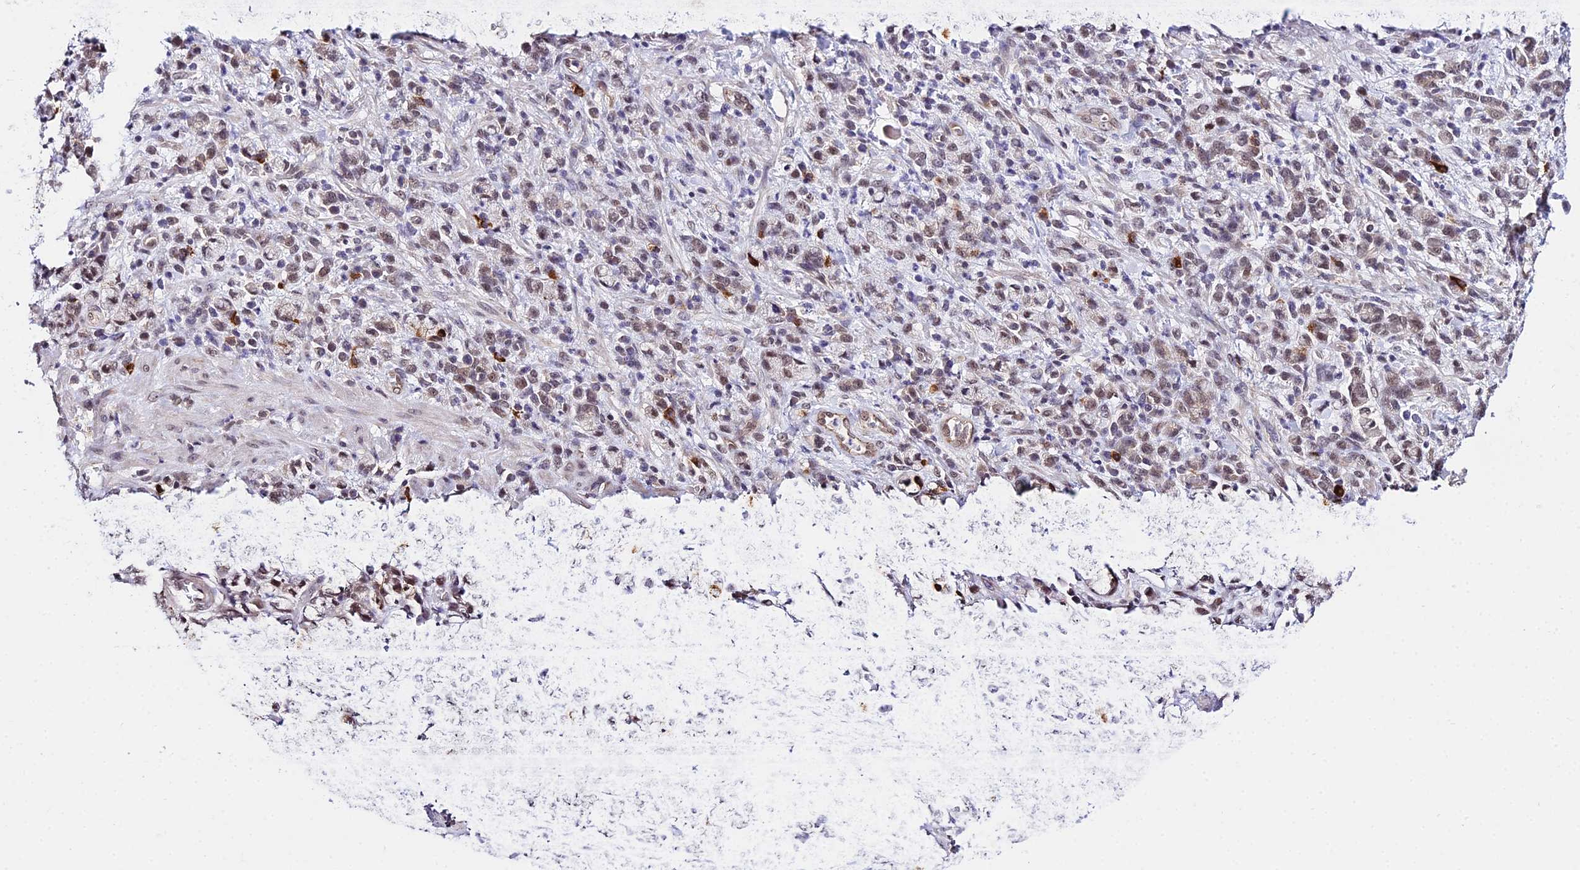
{"staining": {"intensity": "weak", "quantity": "<25%", "location": "nuclear"}, "tissue": "stomach cancer", "cell_type": "Tumor cells", "image_type": "cancer", "snomed": [{"axis": "morphology", "description": "Adenocarcinoma, NOS"}, {"axis": "topography", "description": "Stomach"}], "caption": "Immunohistochemistry (IHC) image of human stomach adenocarcinoma stained for a protein (brown), which displays no expression in tumor cells.", "gene": "POLR2I", "patient": {"sex": "male", "age": 76}}